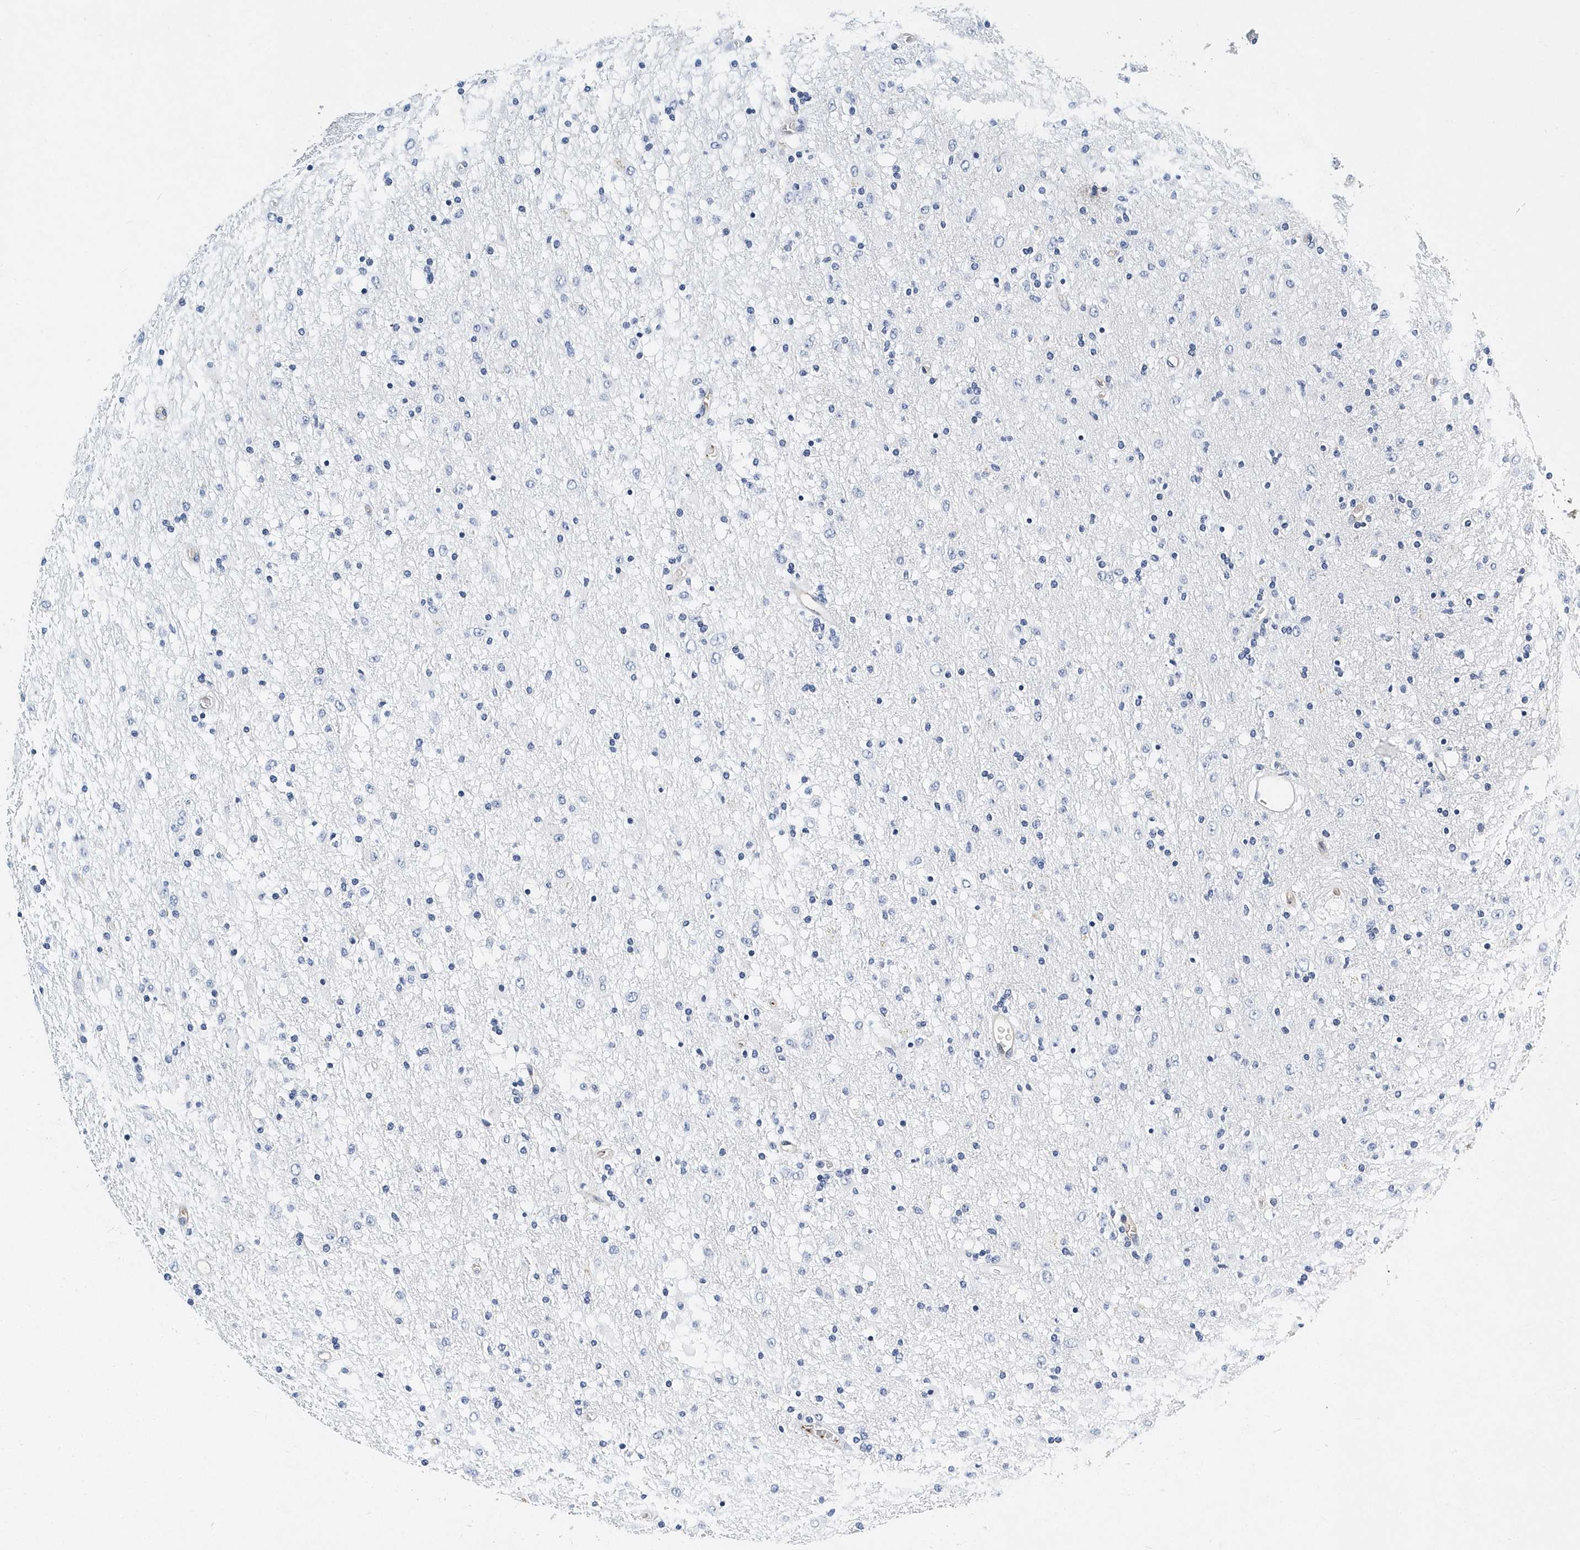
{"staining": {"intensity": "negative", "quantity": "none", "location": "none"}, "tissue": "glioma", "cell_type": "Tumor cells", "image_type": "cancer", "snomed": [{"axis": "morphology", "description": "Glioma, malignant, Low grade"}, {"axis": "topography", "description": "Brain"}], "caption": "Tumor cells show no significant protein positivity in glioma.", "gene": "ITGA2B", "patient": {"sex": "male", "age": 65}}